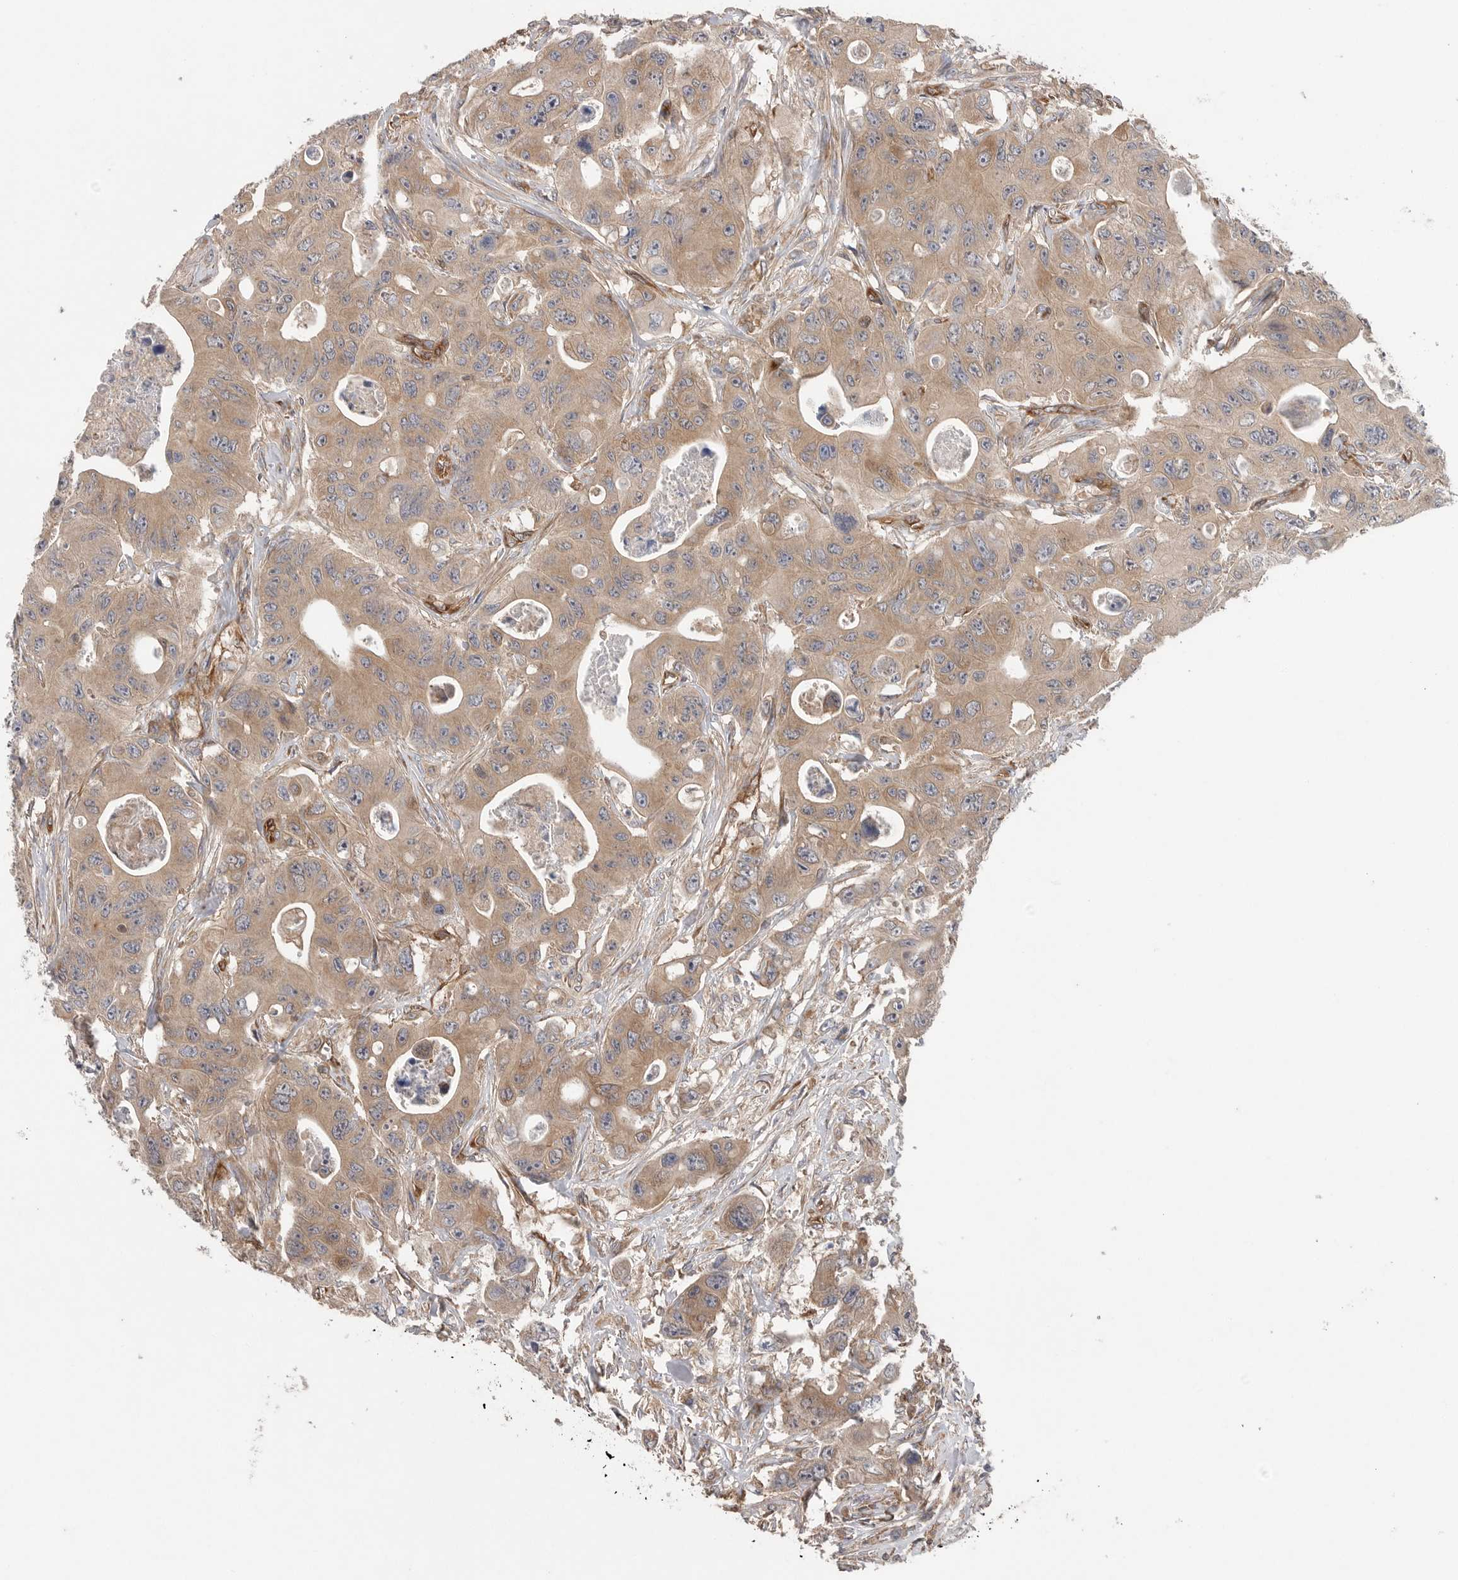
{"staining": {"intensity": "moderate", "quantity": ">75%", "location": "cytoplasmic/membranous"}, "tissue": "colorectal cancer", "cell_type": "Tumor cells", "image_type": "cancer", "snomed": [{"axis": "morphology", "description": "Adenocarcinoma, NOS"}, {"axis": "topography", "description": "Colon"}], "caption": "Protein expression by IHC exhibits moderate cytoplasmic/membranous expression in approximately >75% of tumor cells in adenocarcinoma (colorectal).", "gene": "PRKCH", "patient": {"sex": "female", "age": 46}}